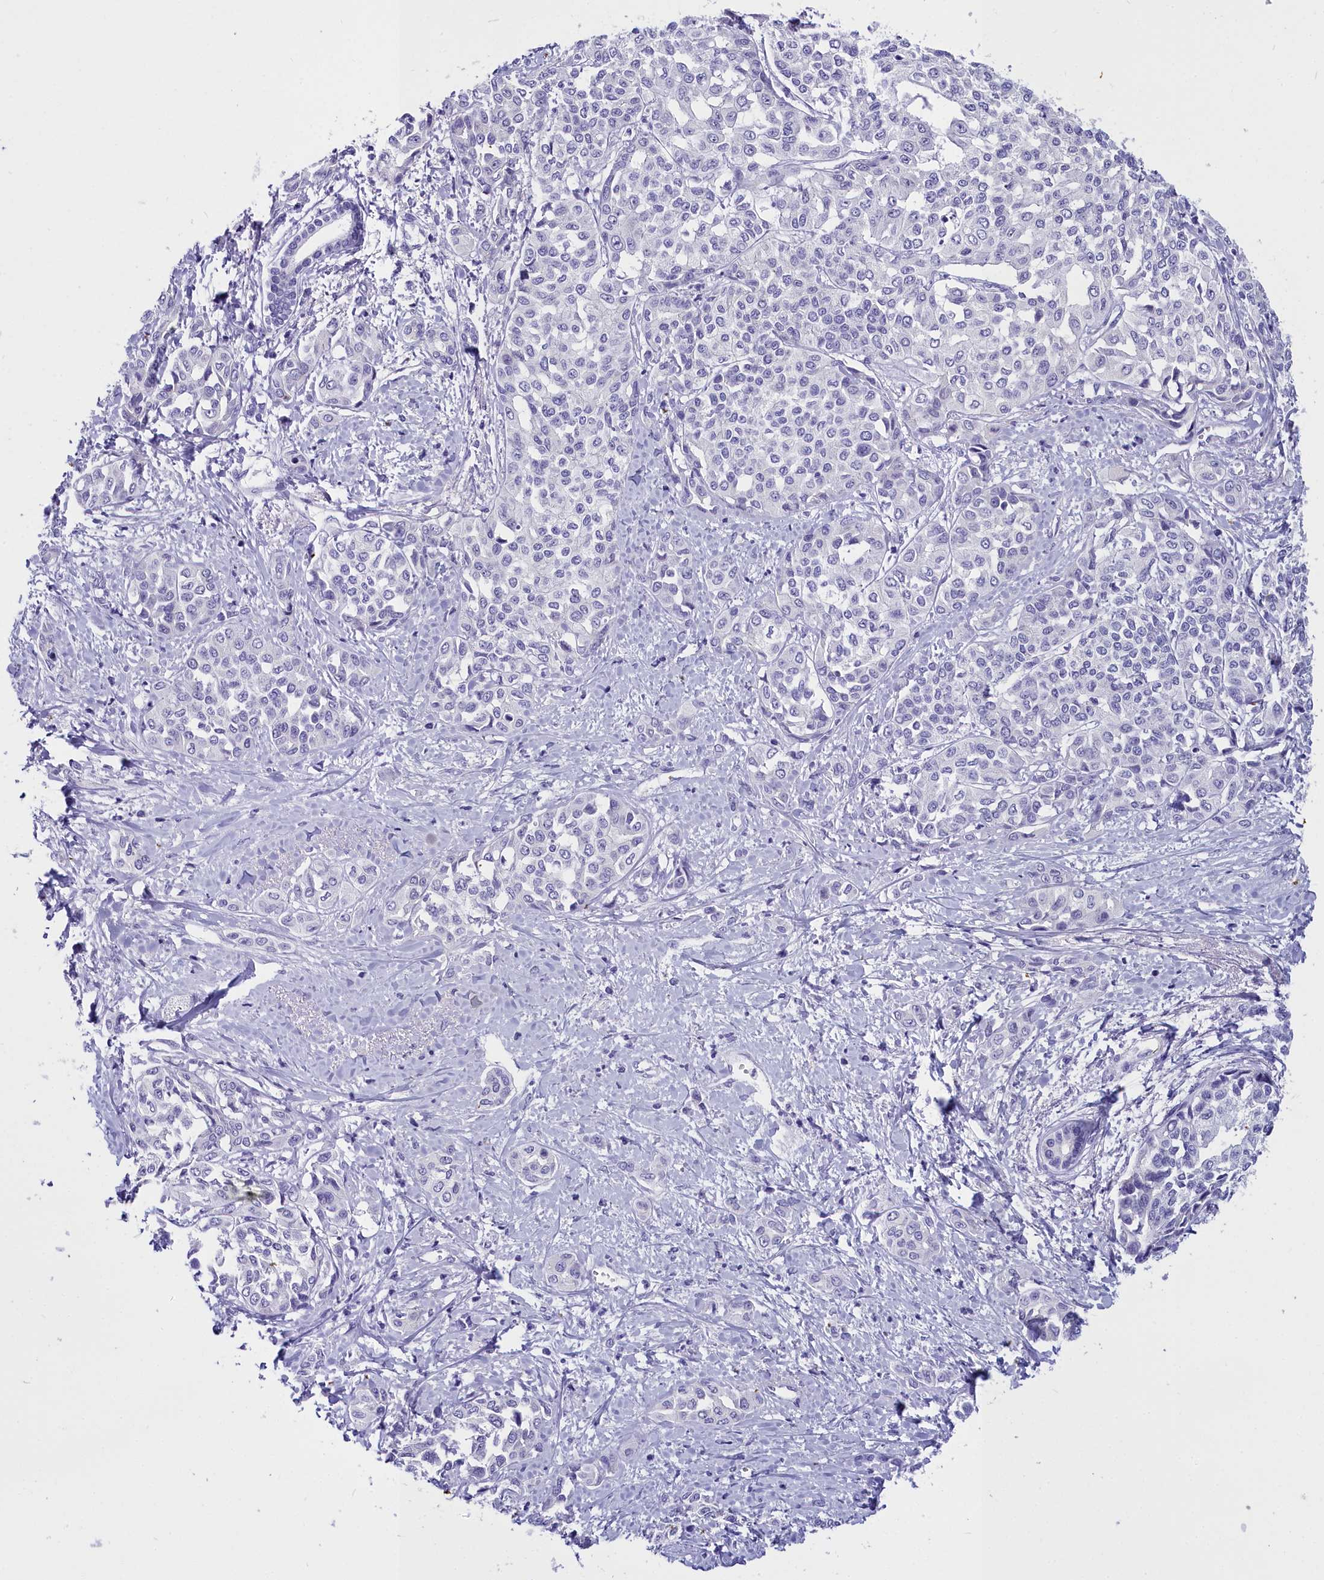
{"staining": {"intensity": "negative", "quantity": "none", "location": "none"}, "tissue": "liver cancer", "cell_type": "Tumor cells", "image_type": "cancer", "snomed": [{"axis": "morphology", "description": "Cholangiocarcinoma"}, {"axis": "topography", "description": "Liver"}], "caption": "Image shows no protein expression in tumor cells of cholangiocarcinoma (liver) tissue.", "gene": "TIMM22", "patient": {"sex": "female", "age": 77}}